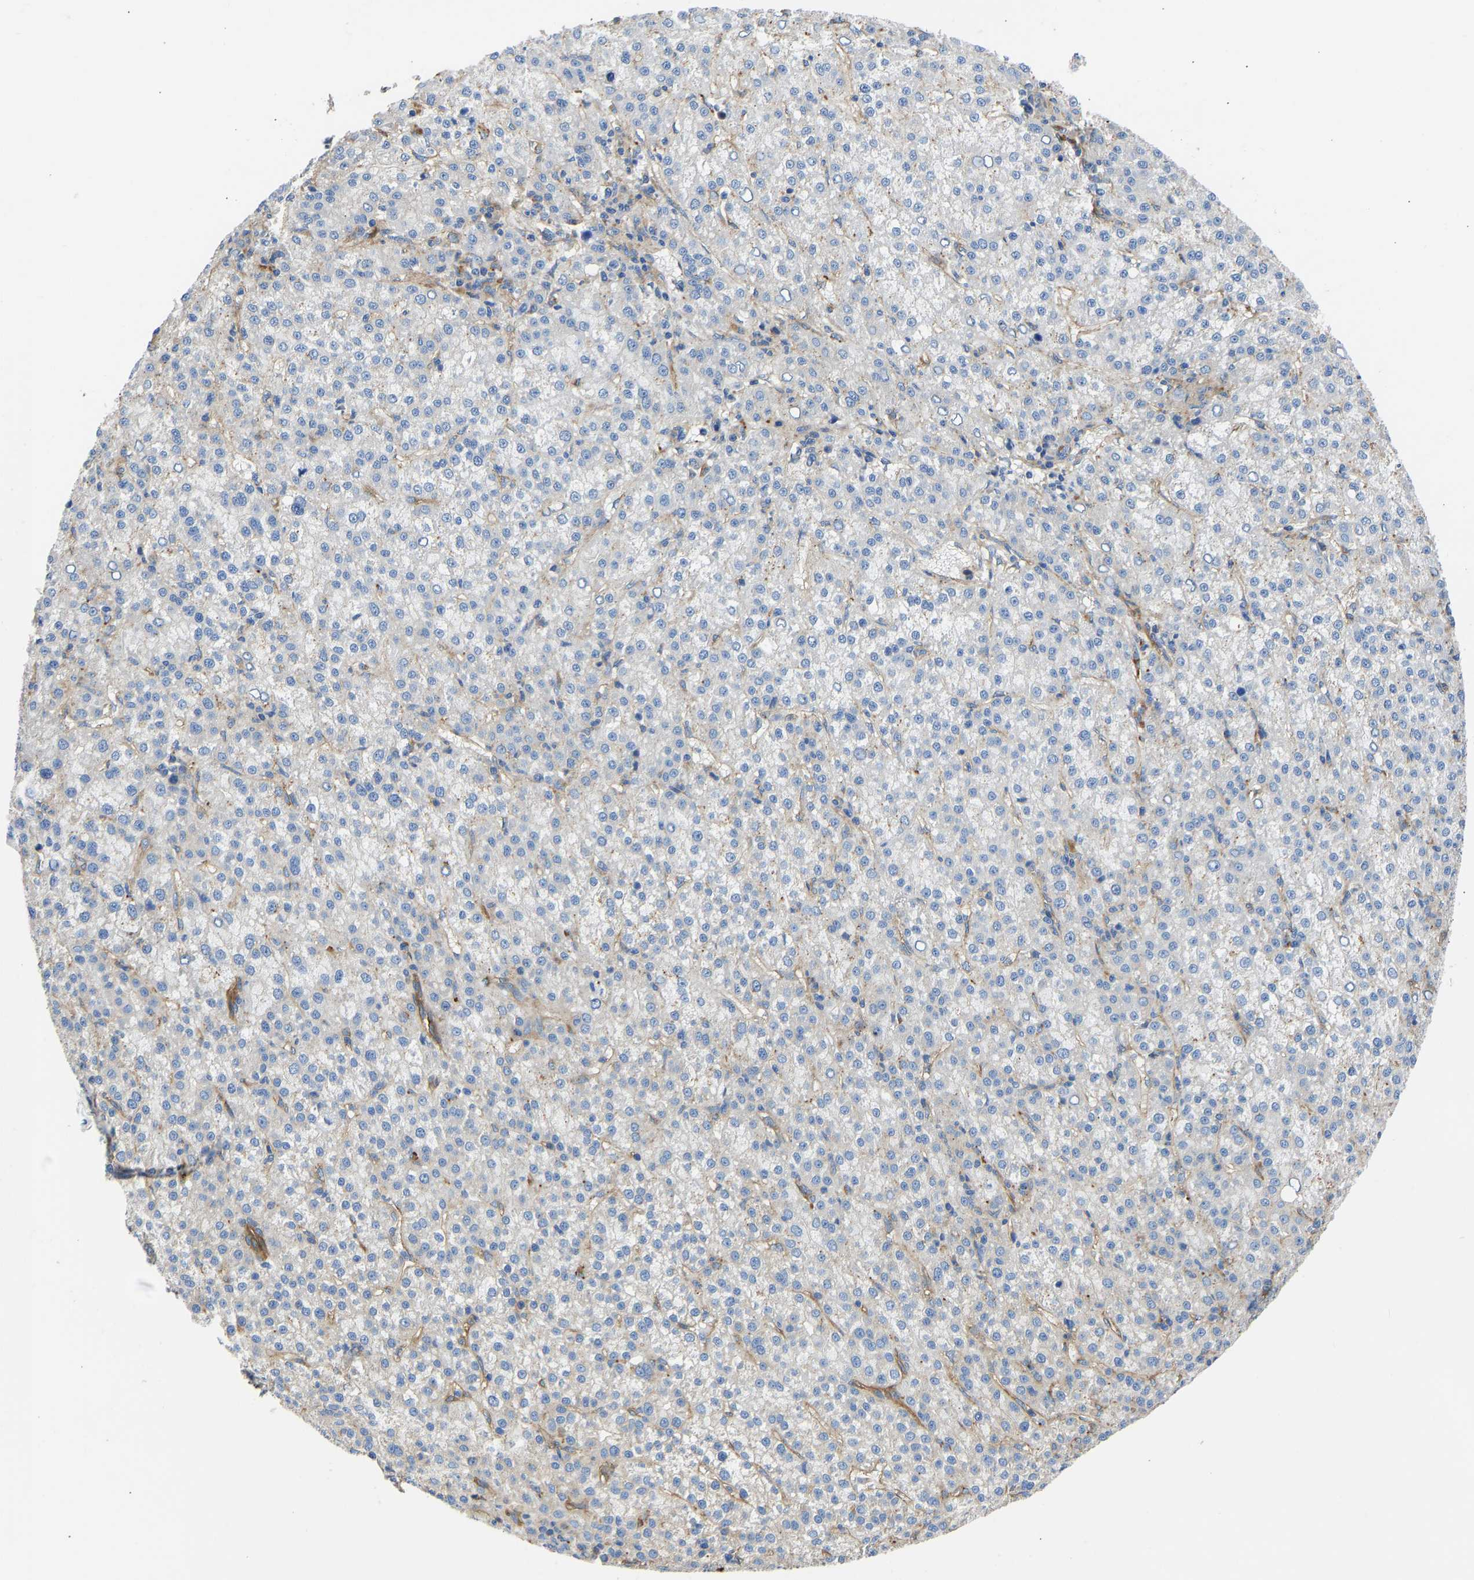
{"staining": {"intensity": "negative", "quantity": "none", "location": "none"}, "tissue": "liver cancer", "cell_type": "Tumor cells", "image_type": "cancer", "snomed": [{"axis": "morphology", "description": "Carcinoma, Hepatocellular, NOS"}, {"axis": "topography", "description": "Liver"}], "caption": "High magnification brightfield microscopy of liver cancer (hepatocellular carcinoma) stained with DAB (brown) and counterstained with hematoxylin (blue): tumor cells show no significant positivity.", "gene": "MYO1C", "patient": {"sex": "female", "age": 58}}